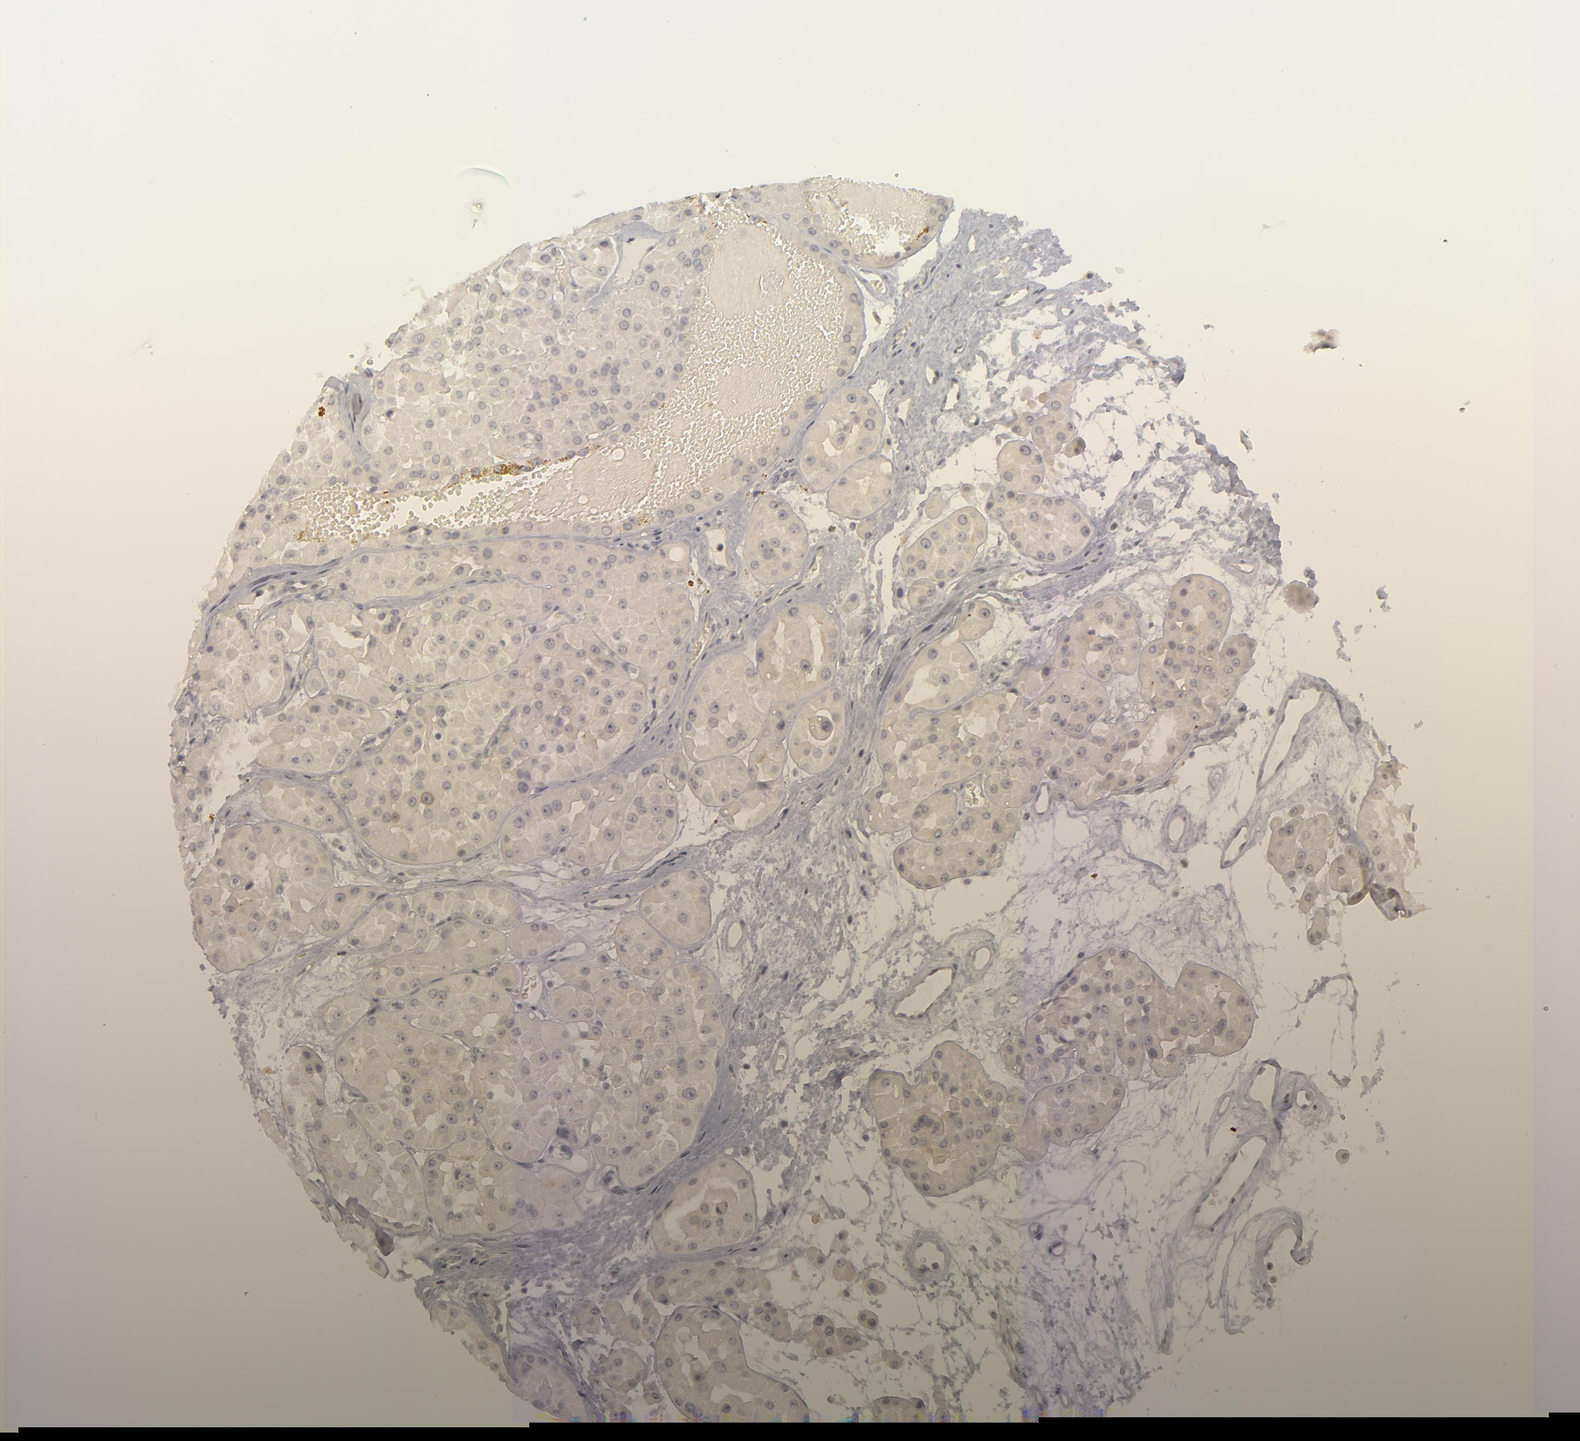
{"staining": {"intensity": "negative", "quantity": "none", "location": "none"}, "tissue": "renal cancer", "cell_type": "Tumor cells", "image_type": "cancer", "snomed": [{"axis": "morphology", "description": "Adenocarcinoma, uncertain malignant potential"}, {"axis": "topography", "description": "Kidney"}], "caption": "Immunohistochemistry photomicrograph of adenocarcinoma,  uncertain malignant potential (renal) stained for a protein (brown), which exhibits no expression in tumor cells.", "gene": "KIAA1210", "patient": {"sex": "male", "age": 63}}